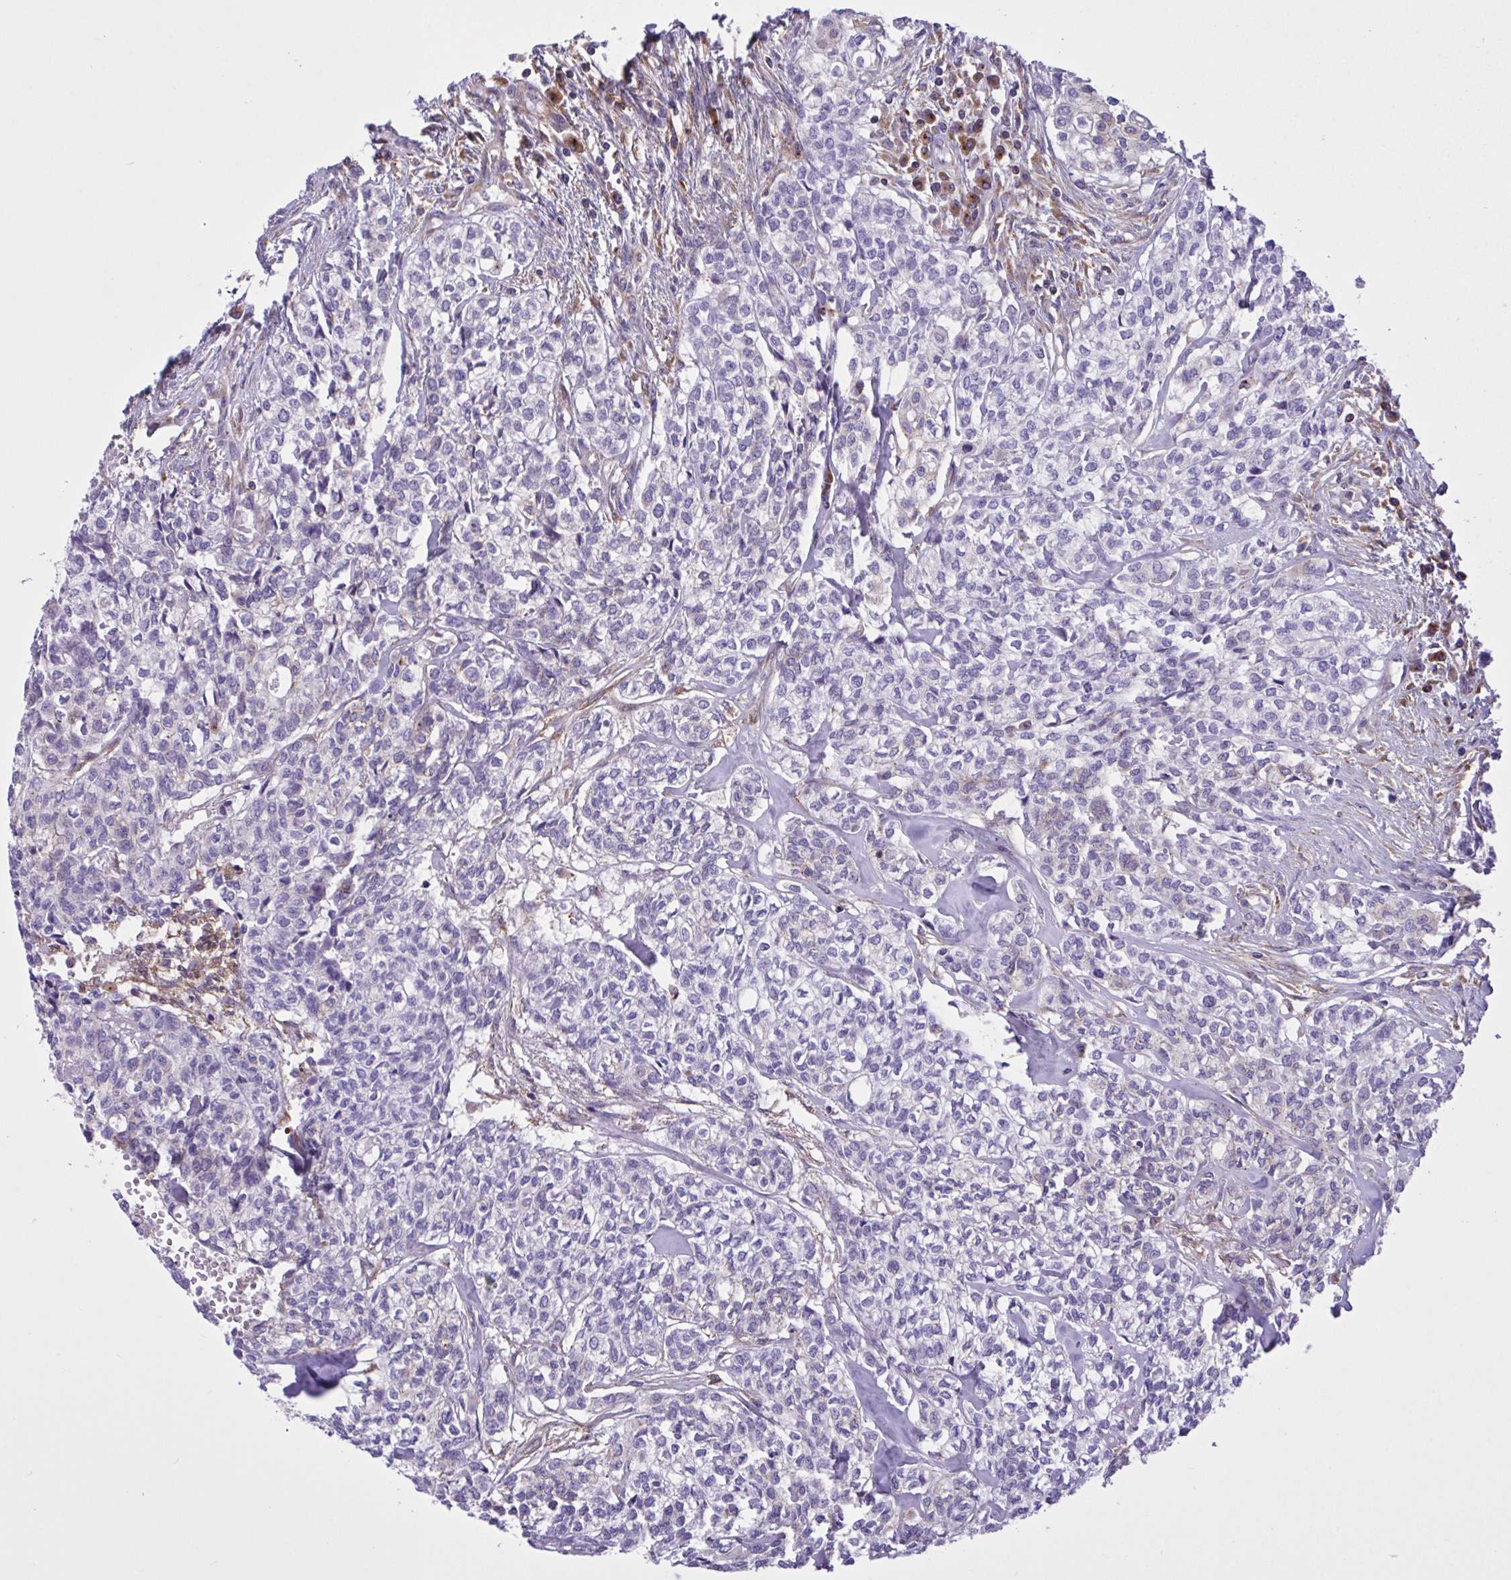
{"staining": {"intensity": "moderate", "quantity": "<25%", "location": "cytoplasmic/membranous"}, "tissue": "head and neck cancer", "cell_type": "Tumor cells", "image_type": "cancer", "snomed": [{"axis": "morphology", "description": "Adenocarcinoma, NOS"}, {"axis": "topography", "description": "Head-Neck"}], "caption": "Human adenocarcinoma (head and neck) stained for a protein (brown) shows moderate cytoplasmic/membranous positive positivity in about <25% of tumor cells.", "gene": "OR51M1", "patient": {"sex": "male", "age": 81}}